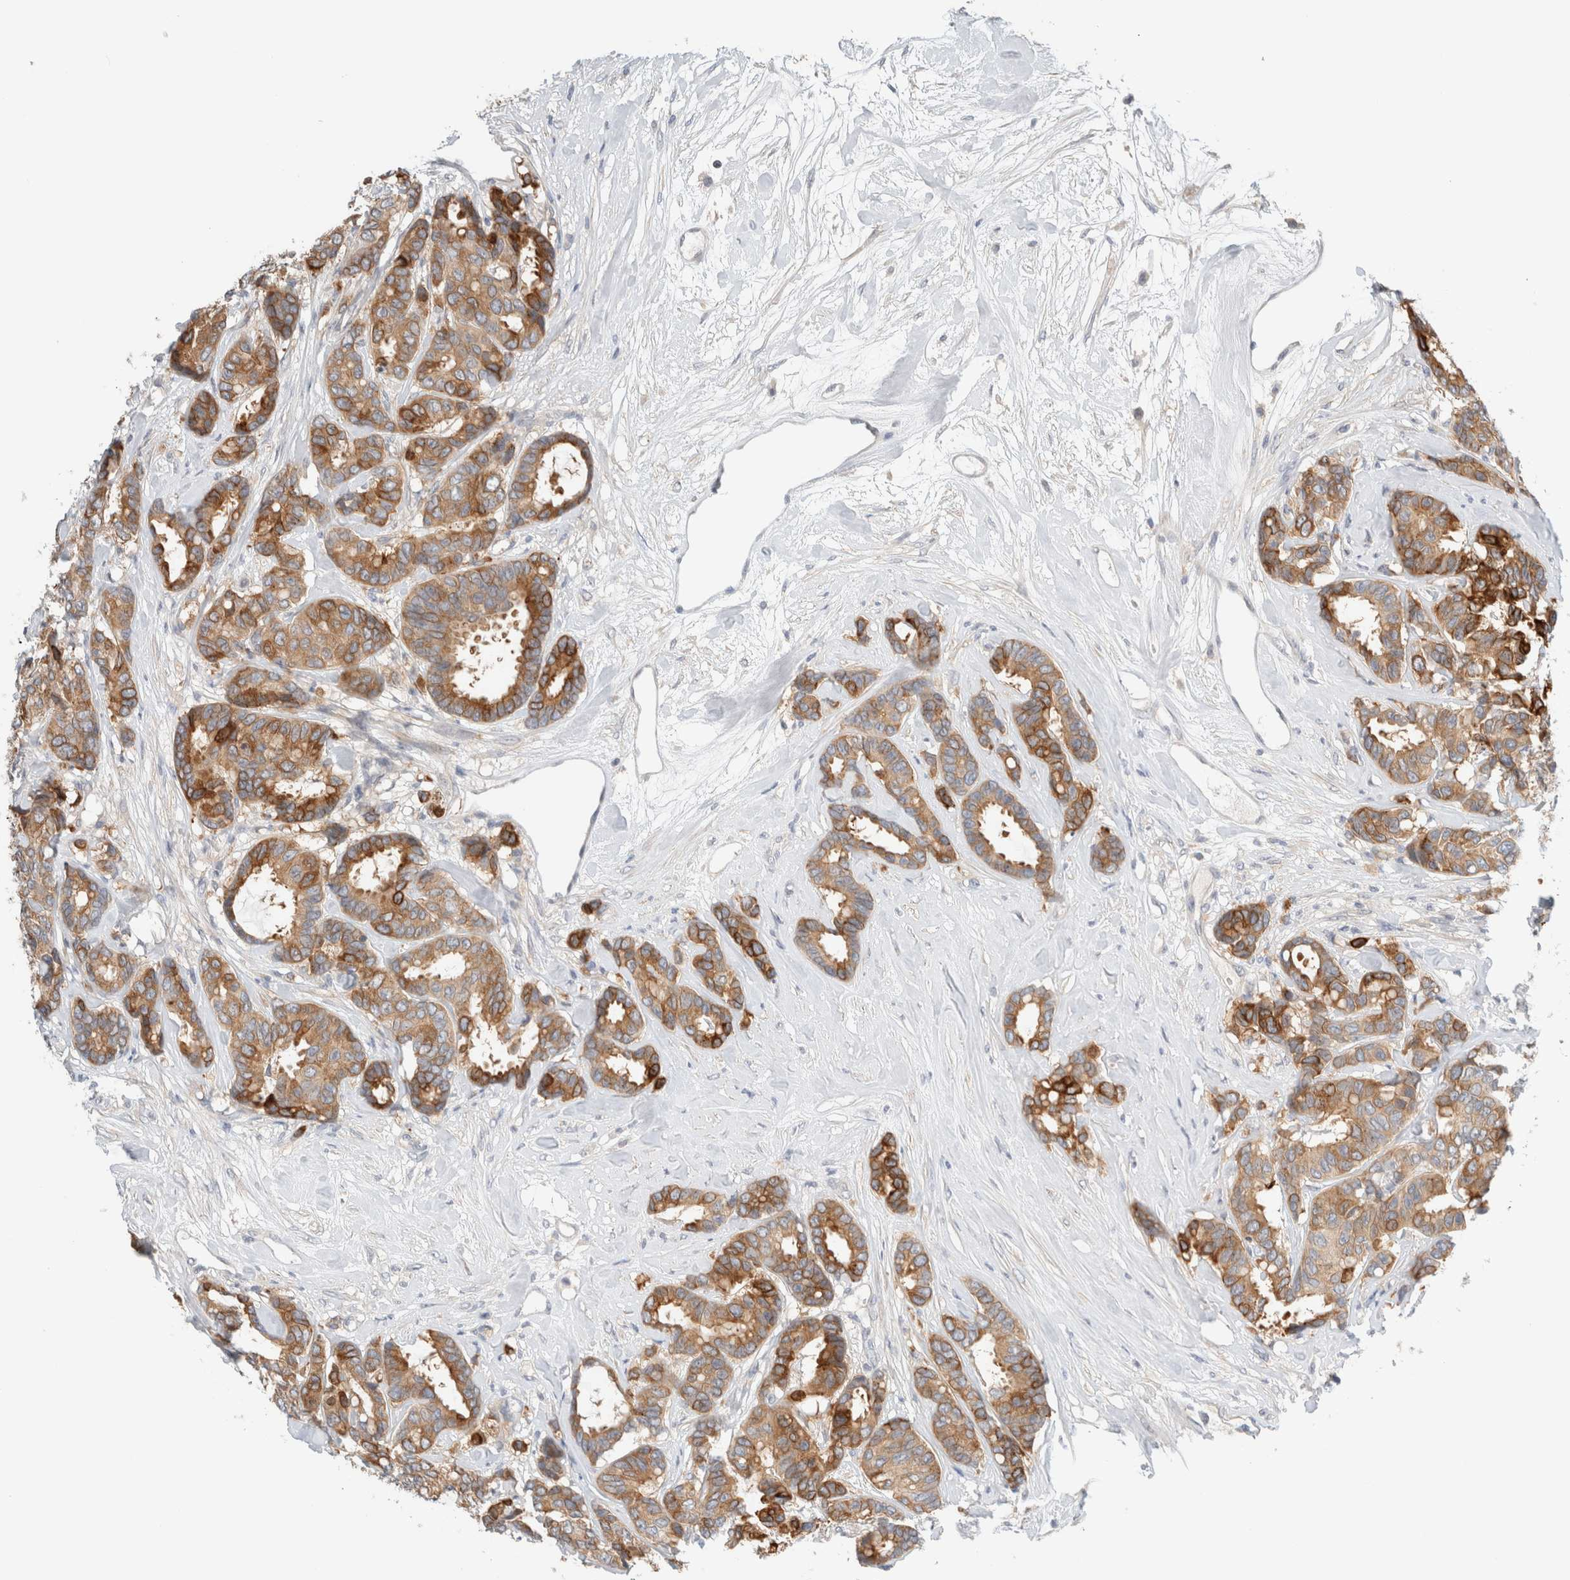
{"staining": {"intensity": "moderate", "quantity": ">75%", "location": "cytoplasmic/membranous"}, "tissue": "breast cancer", "cell_type": "Tumor cells", "image_type": "cancer", "snomed": [{"axis": "morphology", "description": "Duct carcinoma"}, {"axis": "topography", "description": "Breast"}], "caption": "Immunohistochemistry (IHC) (DAB (3,3'-diaminobenzidine)) staining of human intraductal carcinoma (breast) demonstrates moderate cytoplasmic/membranous protein positivity in approximately >75% of tumor cells.", "gene": "SDR16C5", "patient": {"sex": "female", "age": 87}}